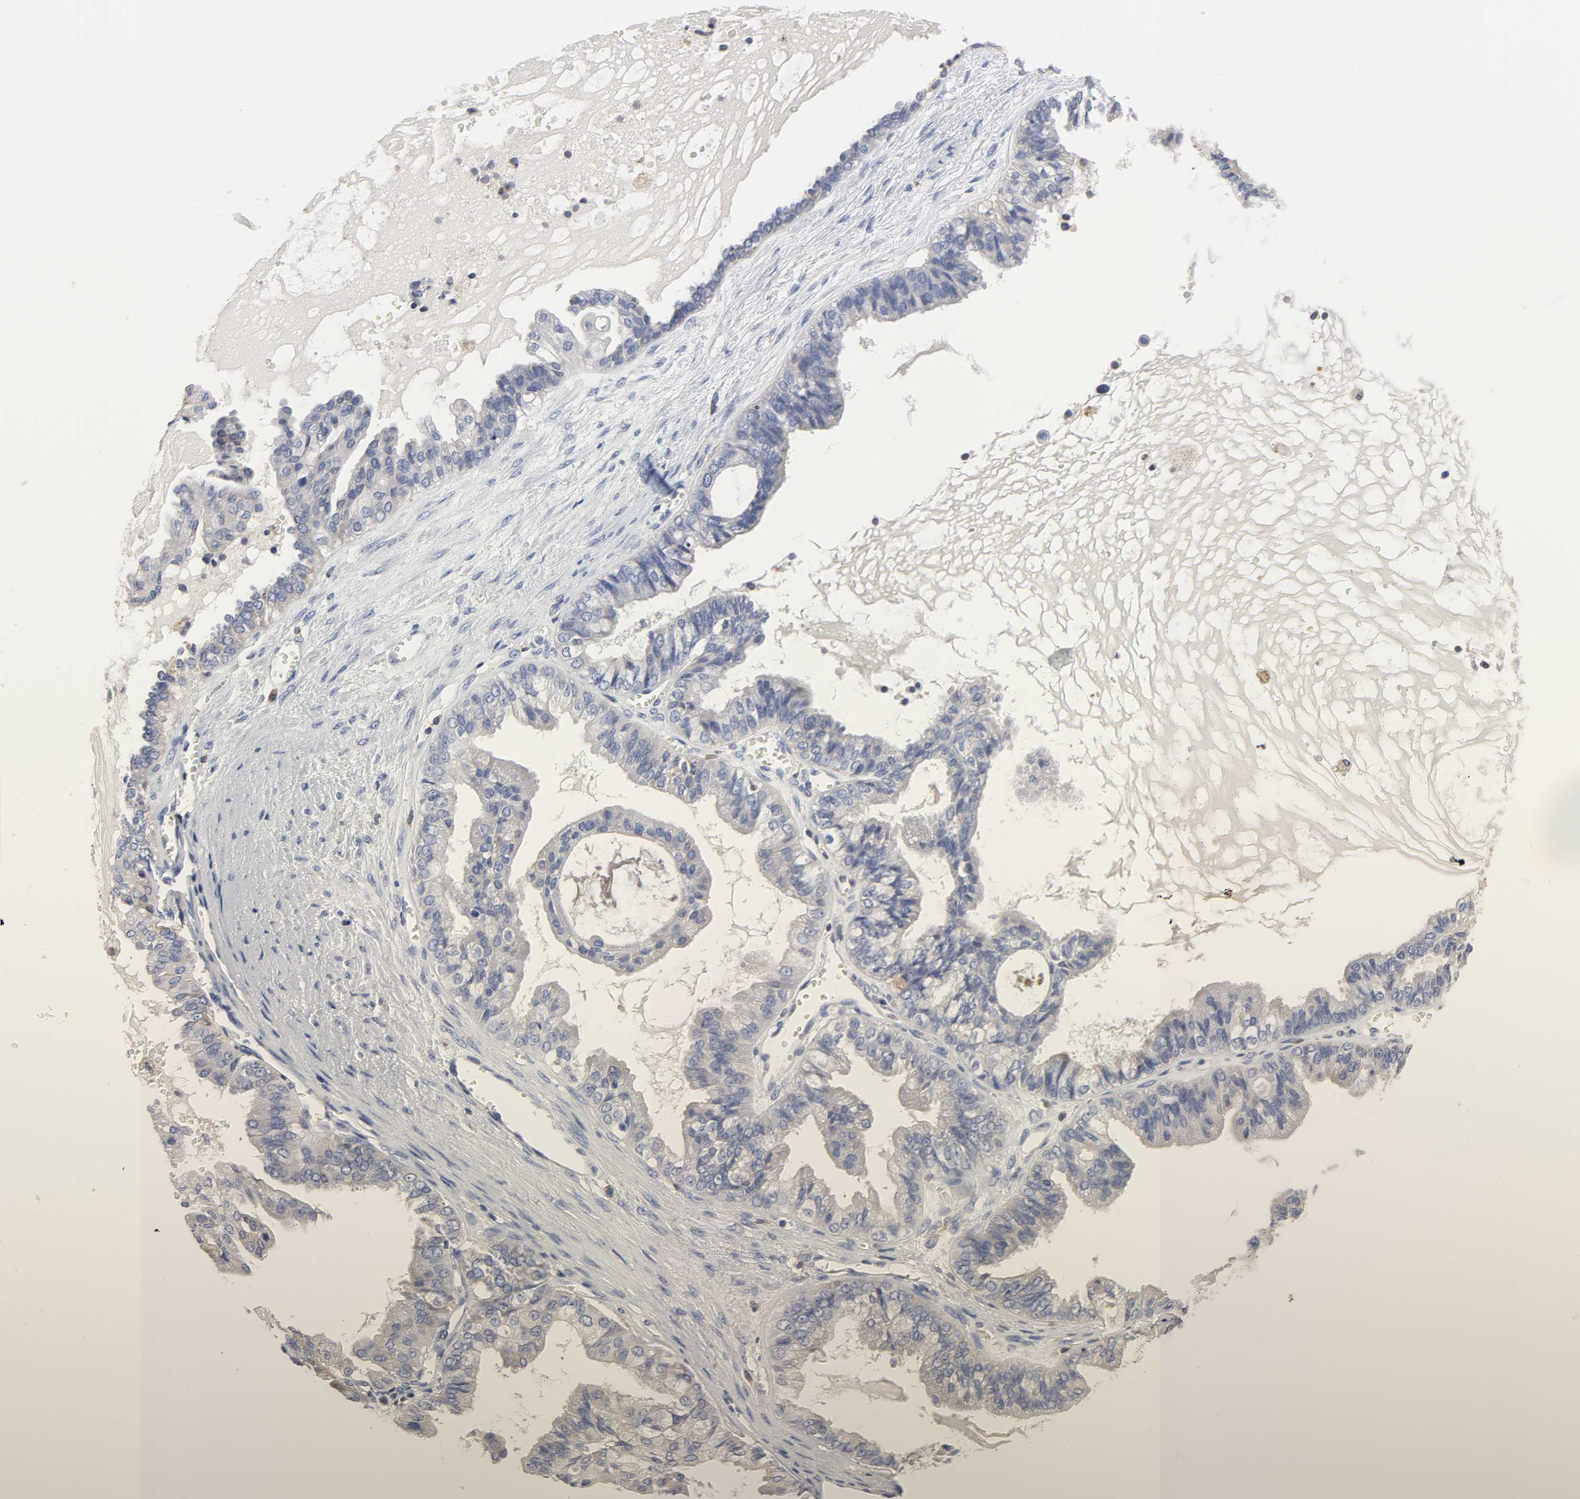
{"staining": {"intensity": "negative", "quantity": "none", "location": "none"}, "tissue": "ovarian cancer", "cell_type": "Tumor cells", "image_type": "cancer", "snomed": [{"axis": "morphology", "description": "Carcinoma, NOS"}, {"axis": "morphology", "description": "Carcinoma, endometroid"}, {"axis": "topography", "description": "Ovary"}], "caption": "Ovarian cancer was stained to show a protein in brown. There is no significant staining in tumor cells.", "gene": "HCK", "patient": {"sex": "female", "age": 50}}